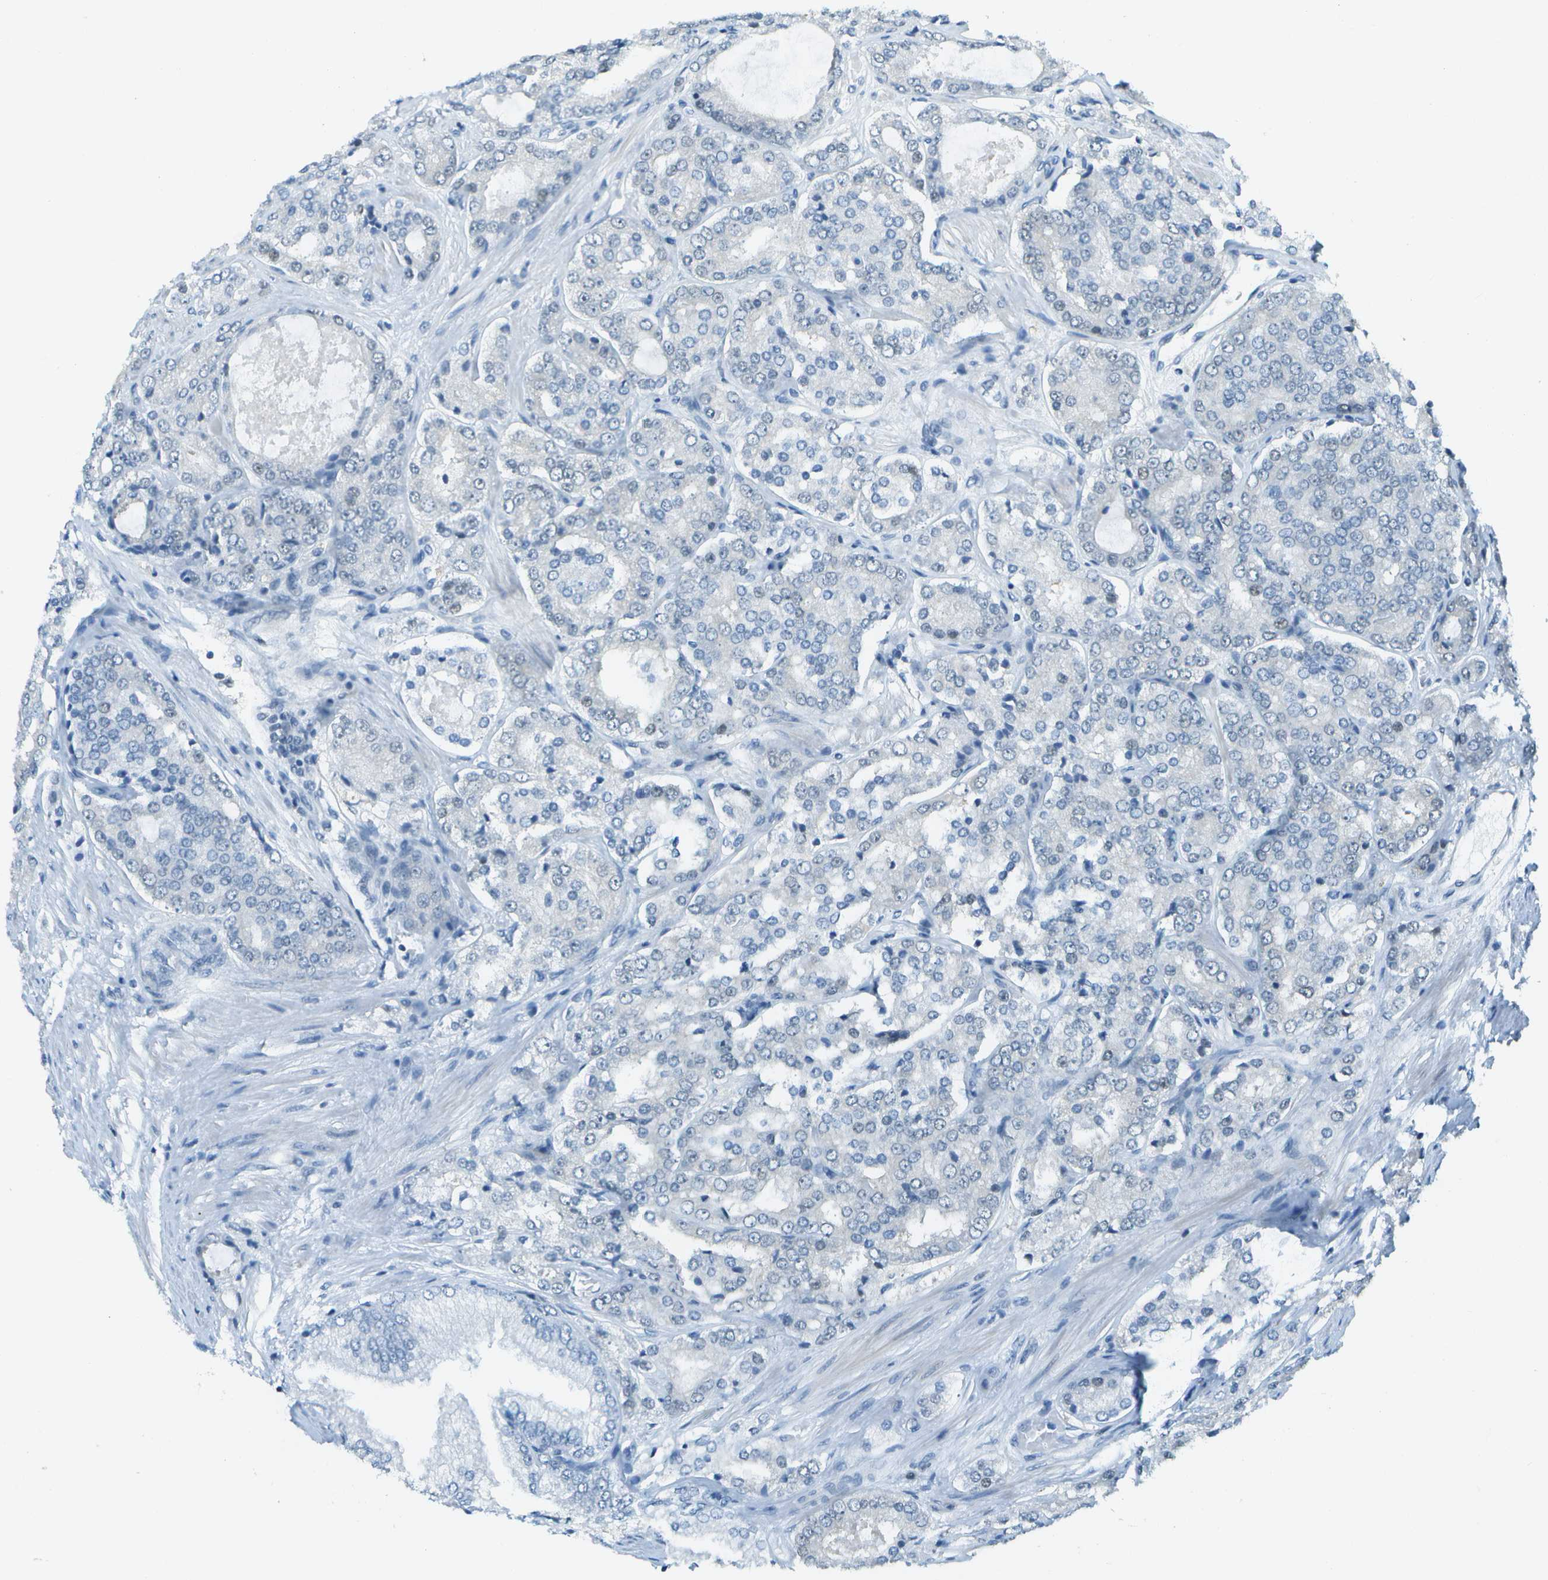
{"staining": {"intensity": "negative", "quantity": "none", "location": "none"}, "tissue": "prostate cancer", "cell_type": "Tumor cells", "image_type": "cancer", "snomed": [{"axis": "morphology", "description": "Adenocarcinoma, High grade"}, {"axis": "topography", "description": "Prostate"}], "caption": "Adenocarcinoma (high-grade) (prostate) stained for a protein using immunohistochemistry (IHC) demonstrates no staining tumor cells.", "gene": "NEK11", "patient": {"sex": "male", "age": 65}}